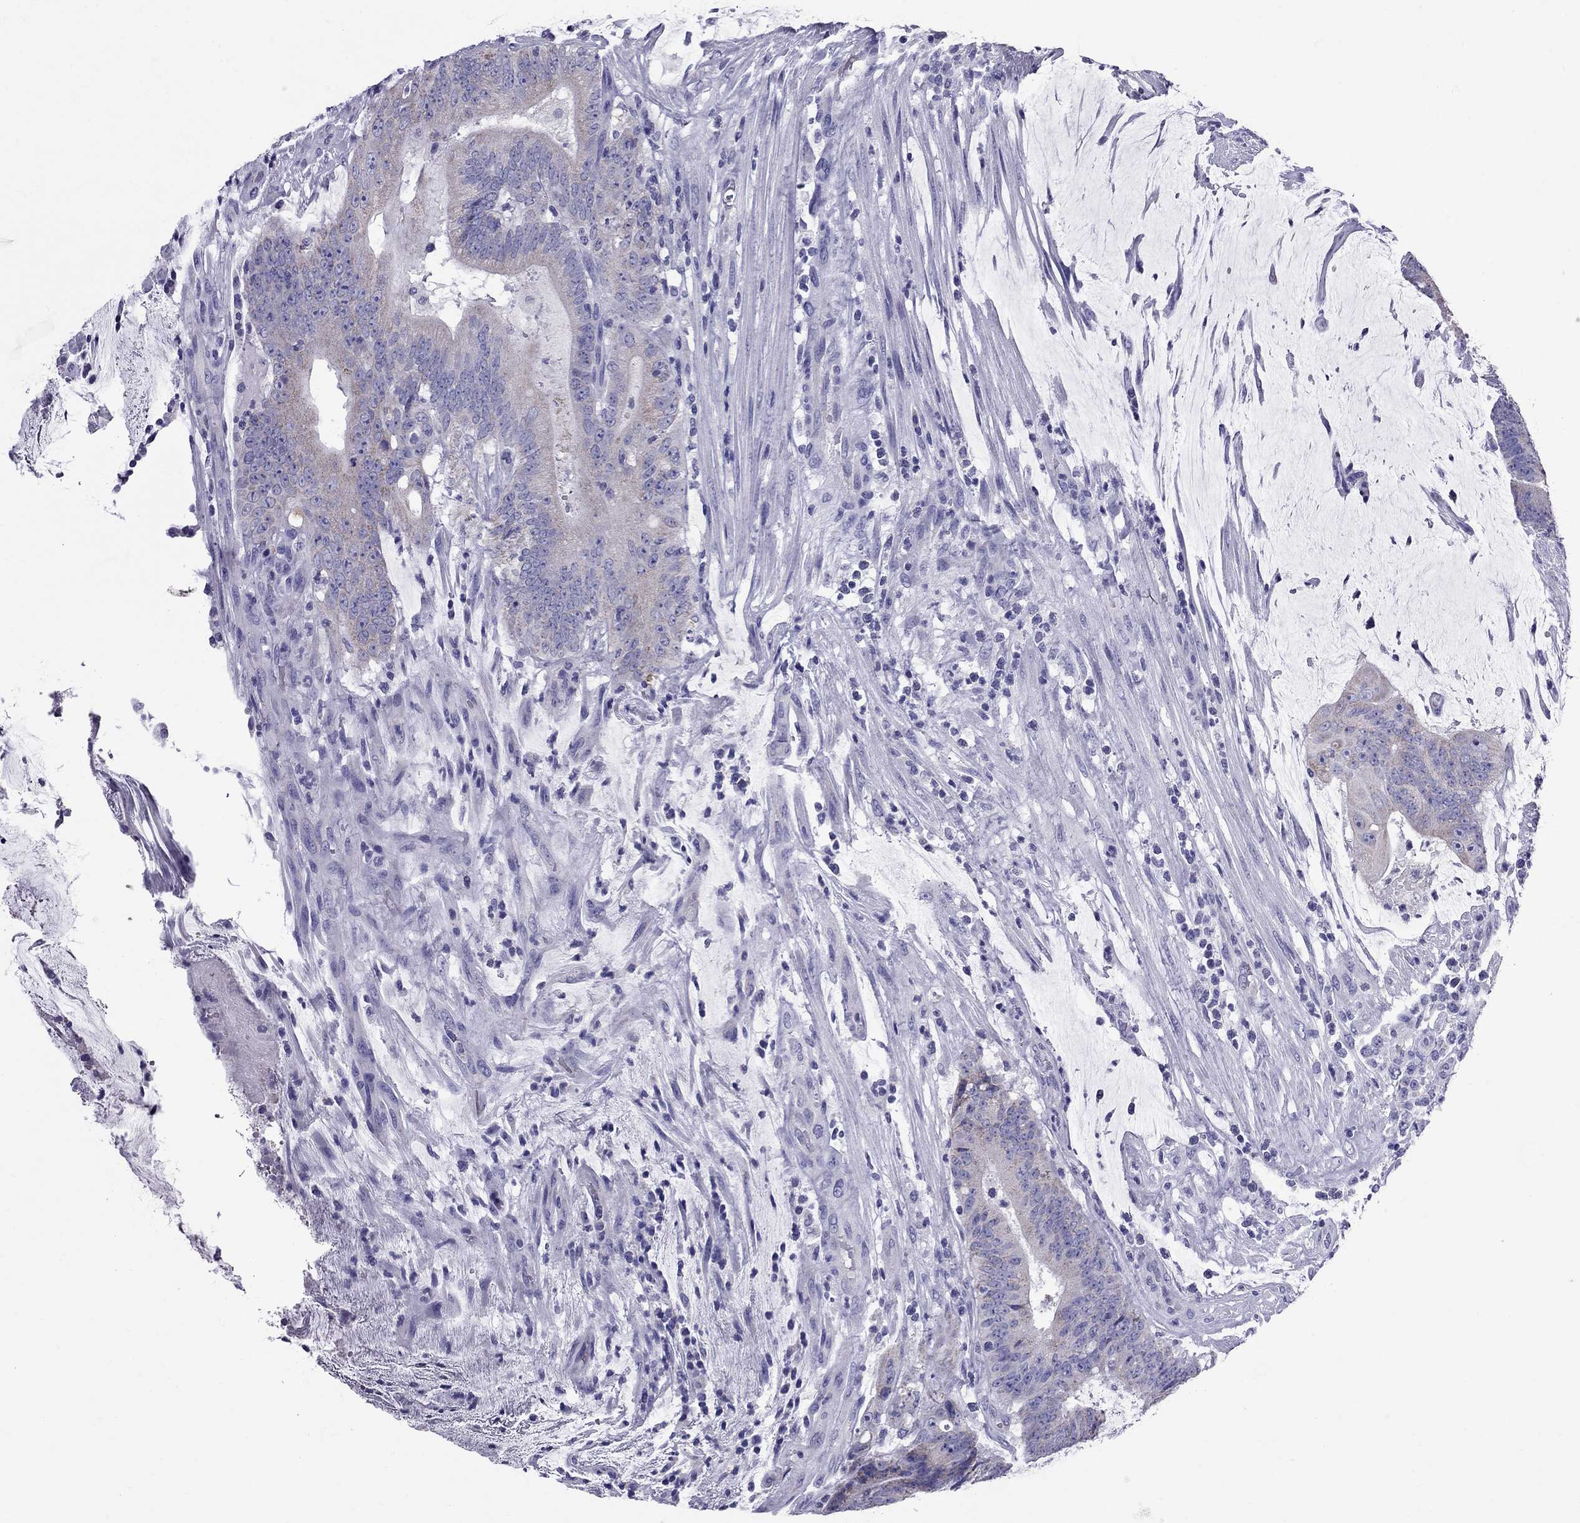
{"staining": {"intensity": "weak", "quantity": "<25%", "location": "cytoplasmic/membranous"}, "tissue": "colorectal cancer", "cell_type": "Tumor cells", "image_type": "cancer", "snomed": [{"axis": "morphology", "description": "Adenocarcinoma, NOS"}, {"axis": "topography", "description": "Colon"}], "caption": "Tumor cells show no significant protein staining in colorectal cancer (adenocarcinoma).", "gene": "TTLL13", "patient": {"sex": "female", "age": 43}}